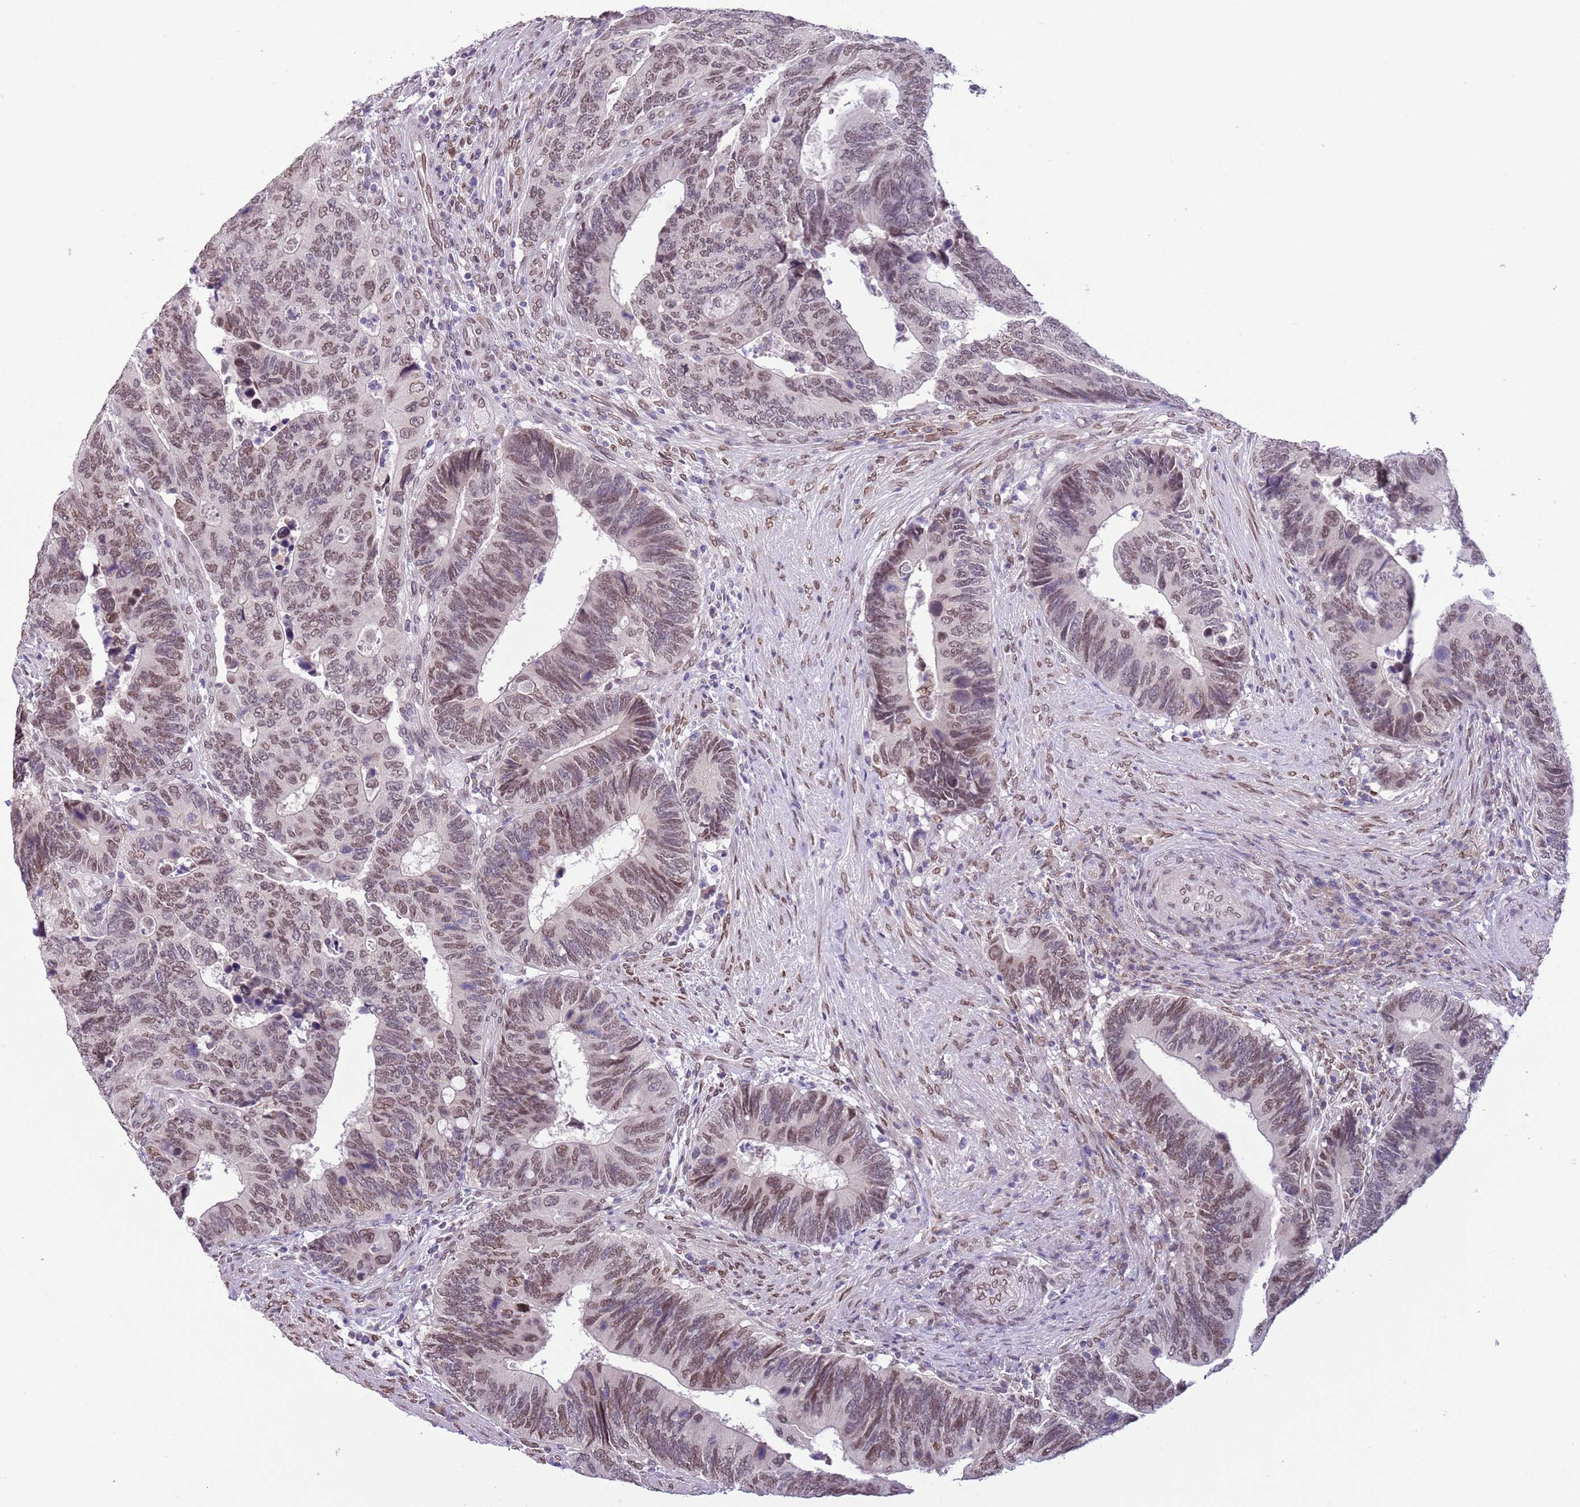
{"staining": {"intensity": "moderate", "quantity": ">75%", "location": "nuclear"}, "tissue": "colorectal cancer", "cell_type": "Tumor cells", "image_type": "cancer", "snomed": [{"axis": "morphology", "description": "Adenocarcinoma, NOS"}, {"axis": "topography", "description": "Colon"}], "caption": "Immunohistochemistry micrograph of human adenocarcinoma (colorectal) stained for a protein (brown), which shows medium levels of moderate nuclear positivity in approximately >75% of tumor cells.", "gene": "ZGLP1", "patient": {"sex": "male", "age": 87}}